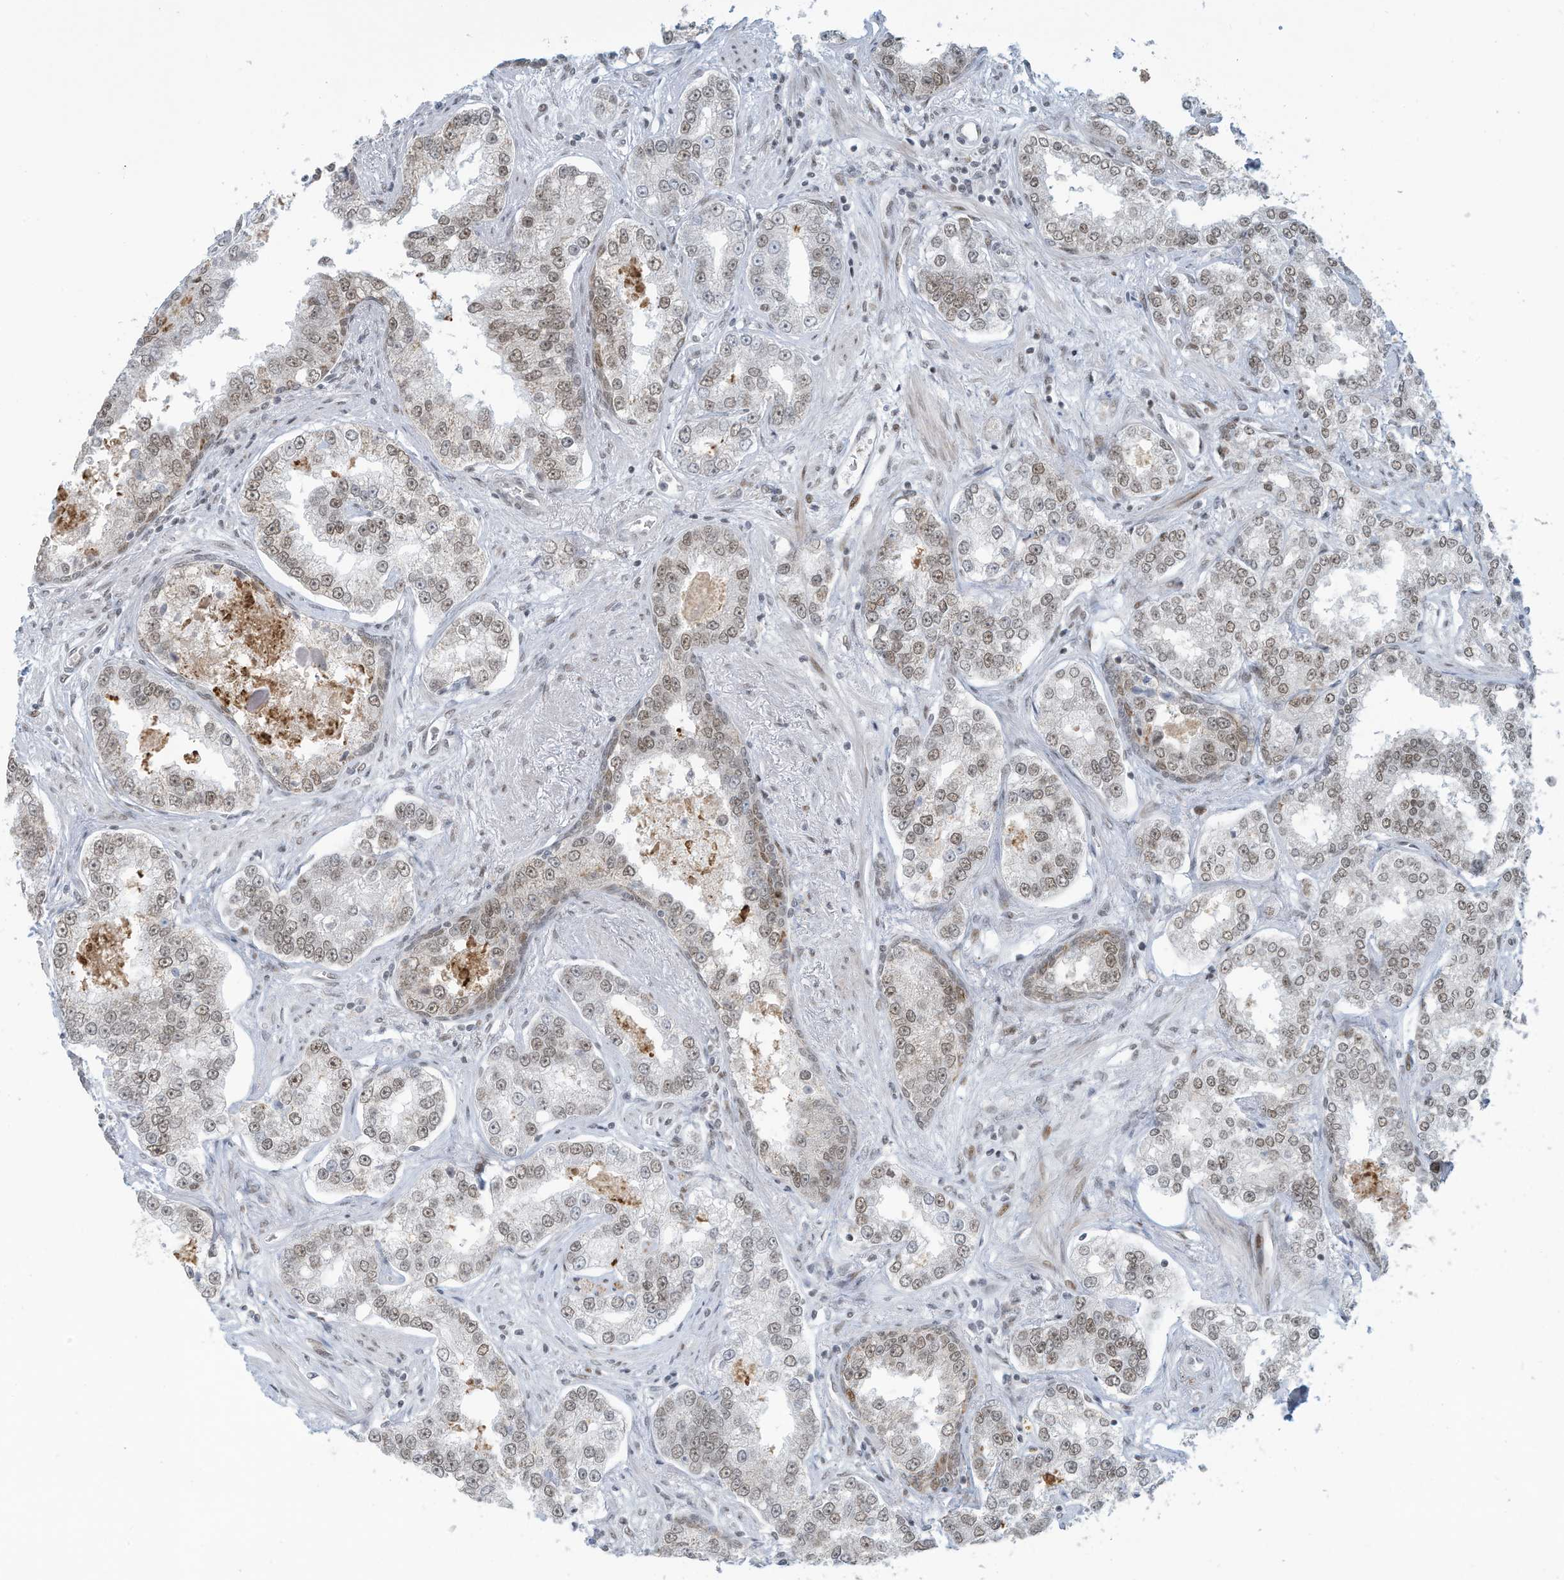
{"staining": {"intensity": "weak", "quantity": ">75%", "location": "nuclear"}, "tissue": "prostate cancer", "cell_type": "Tumor cells", "image_type": "cancer", "snomed": [{"axis": "morphology", "description": "Normal tissue, NOS"}, {"axis": "morphology", "description": "Adenocarcinoma, High grade"}, {"axis": "topography", "description": "Prostate"}], "caption": "An immunohistochemistry (IHC) image of neoplastic tissue is shown. Protein staining in brown highlights weak nuclear positivity in prostate high-grade adenocarcinoma within tumor cells. The protein of interest is shown in brown color, while the nuclei are stained blue.", "gene": "ECT2L", "patient": {"sex": "male", "age": 83}}